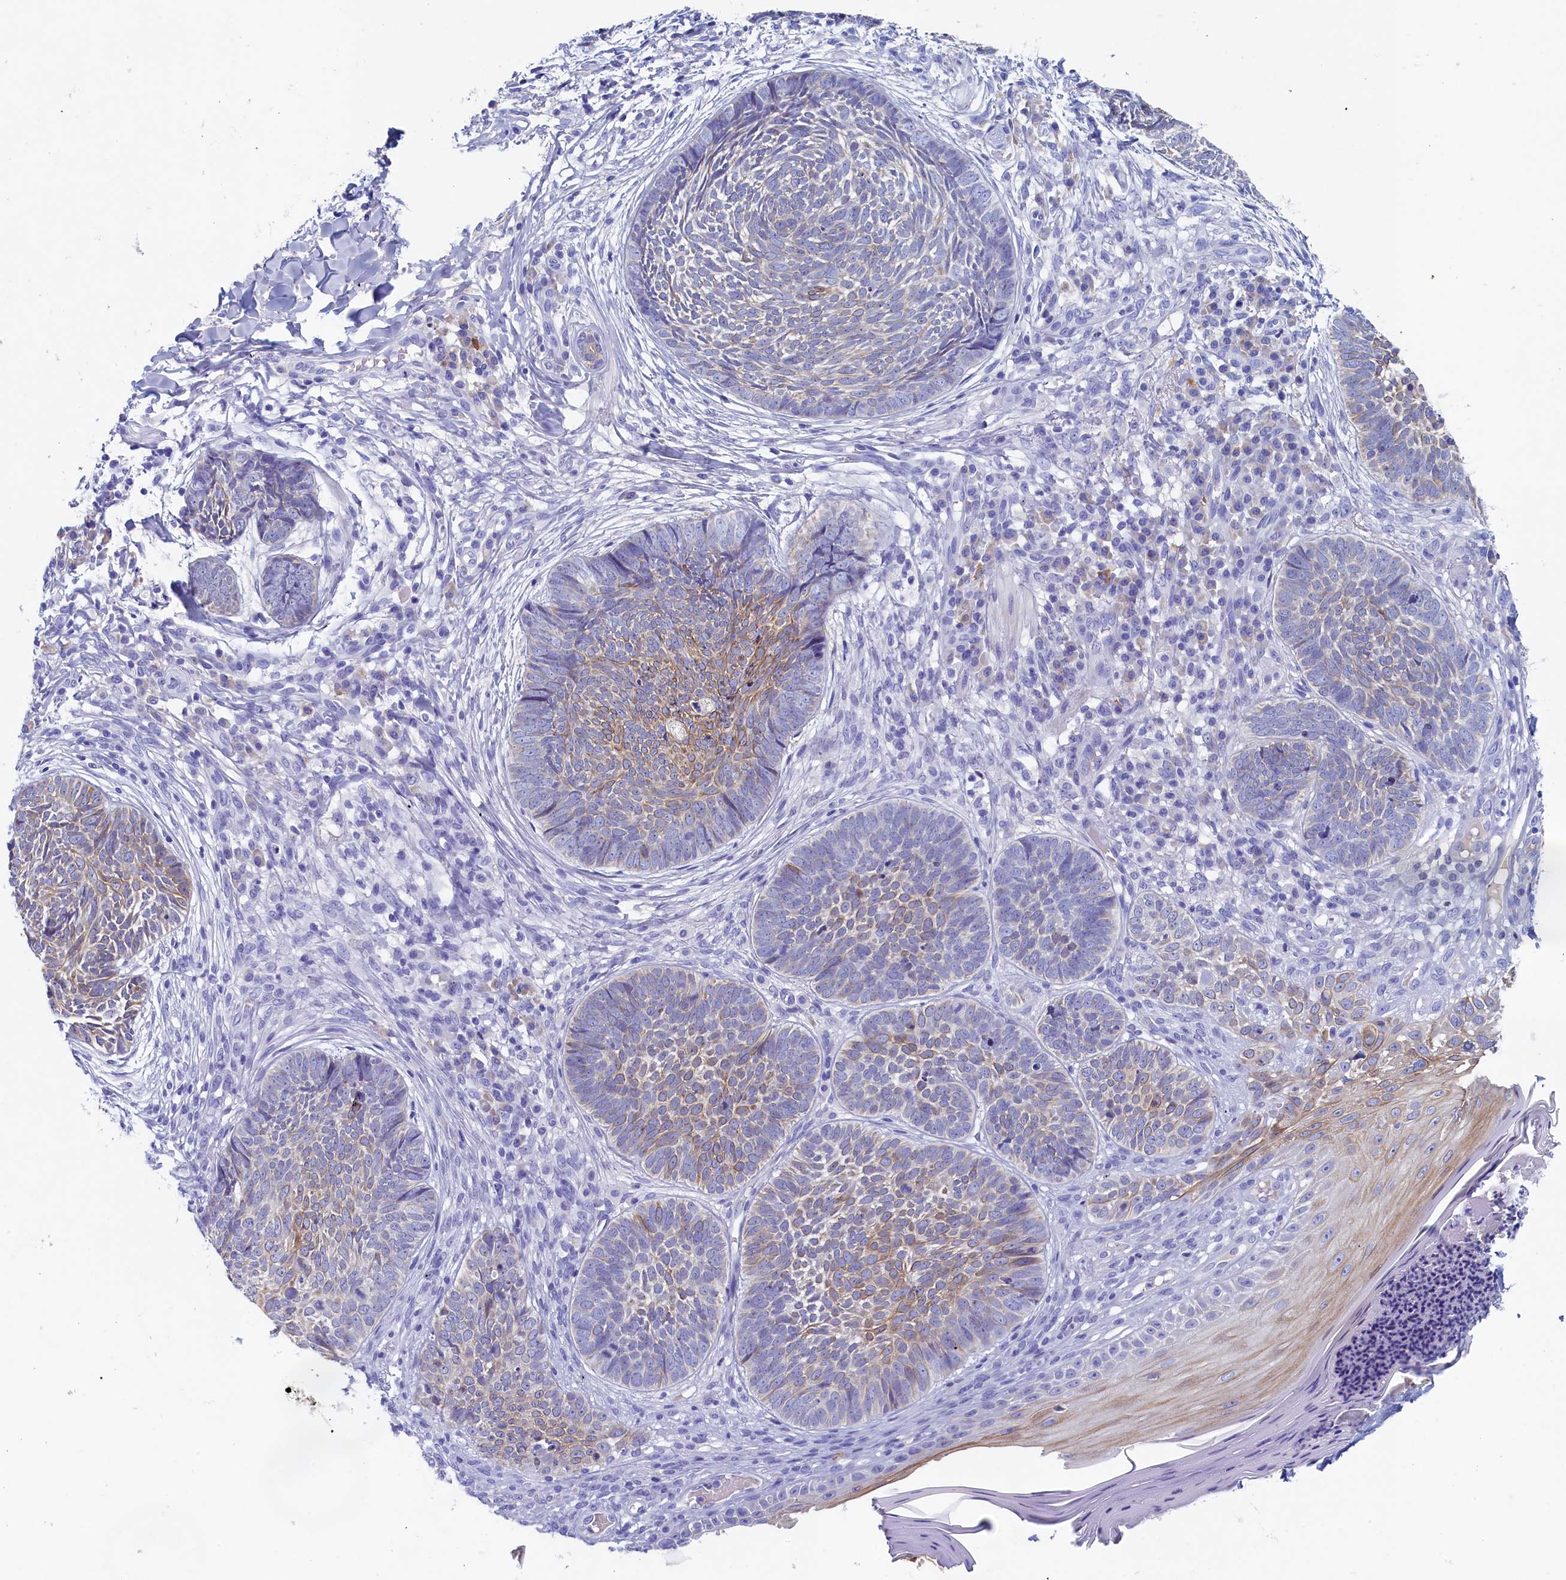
{"staining": {"intensity": "moderate", "quantity": "<25%", "location": "cytoplasmic/membranous"}, "tissue": "skin cancer", "cell_type": "Tumor cells", "image_type": "cancer", "snomed": [{"axis": "morphology", "description": "Basal cell carcinoma"}, {"axis": "topography", "description": "Skin"}], "caption": "Protein analysis of basal cell carcinoma (skin) tissue demonstrates moderate cytoplasmic/membranous staining in approximately <25% of tumor cells.", "gene": "GUCA1C", "patient": {"sex": "female", "age": 61}}